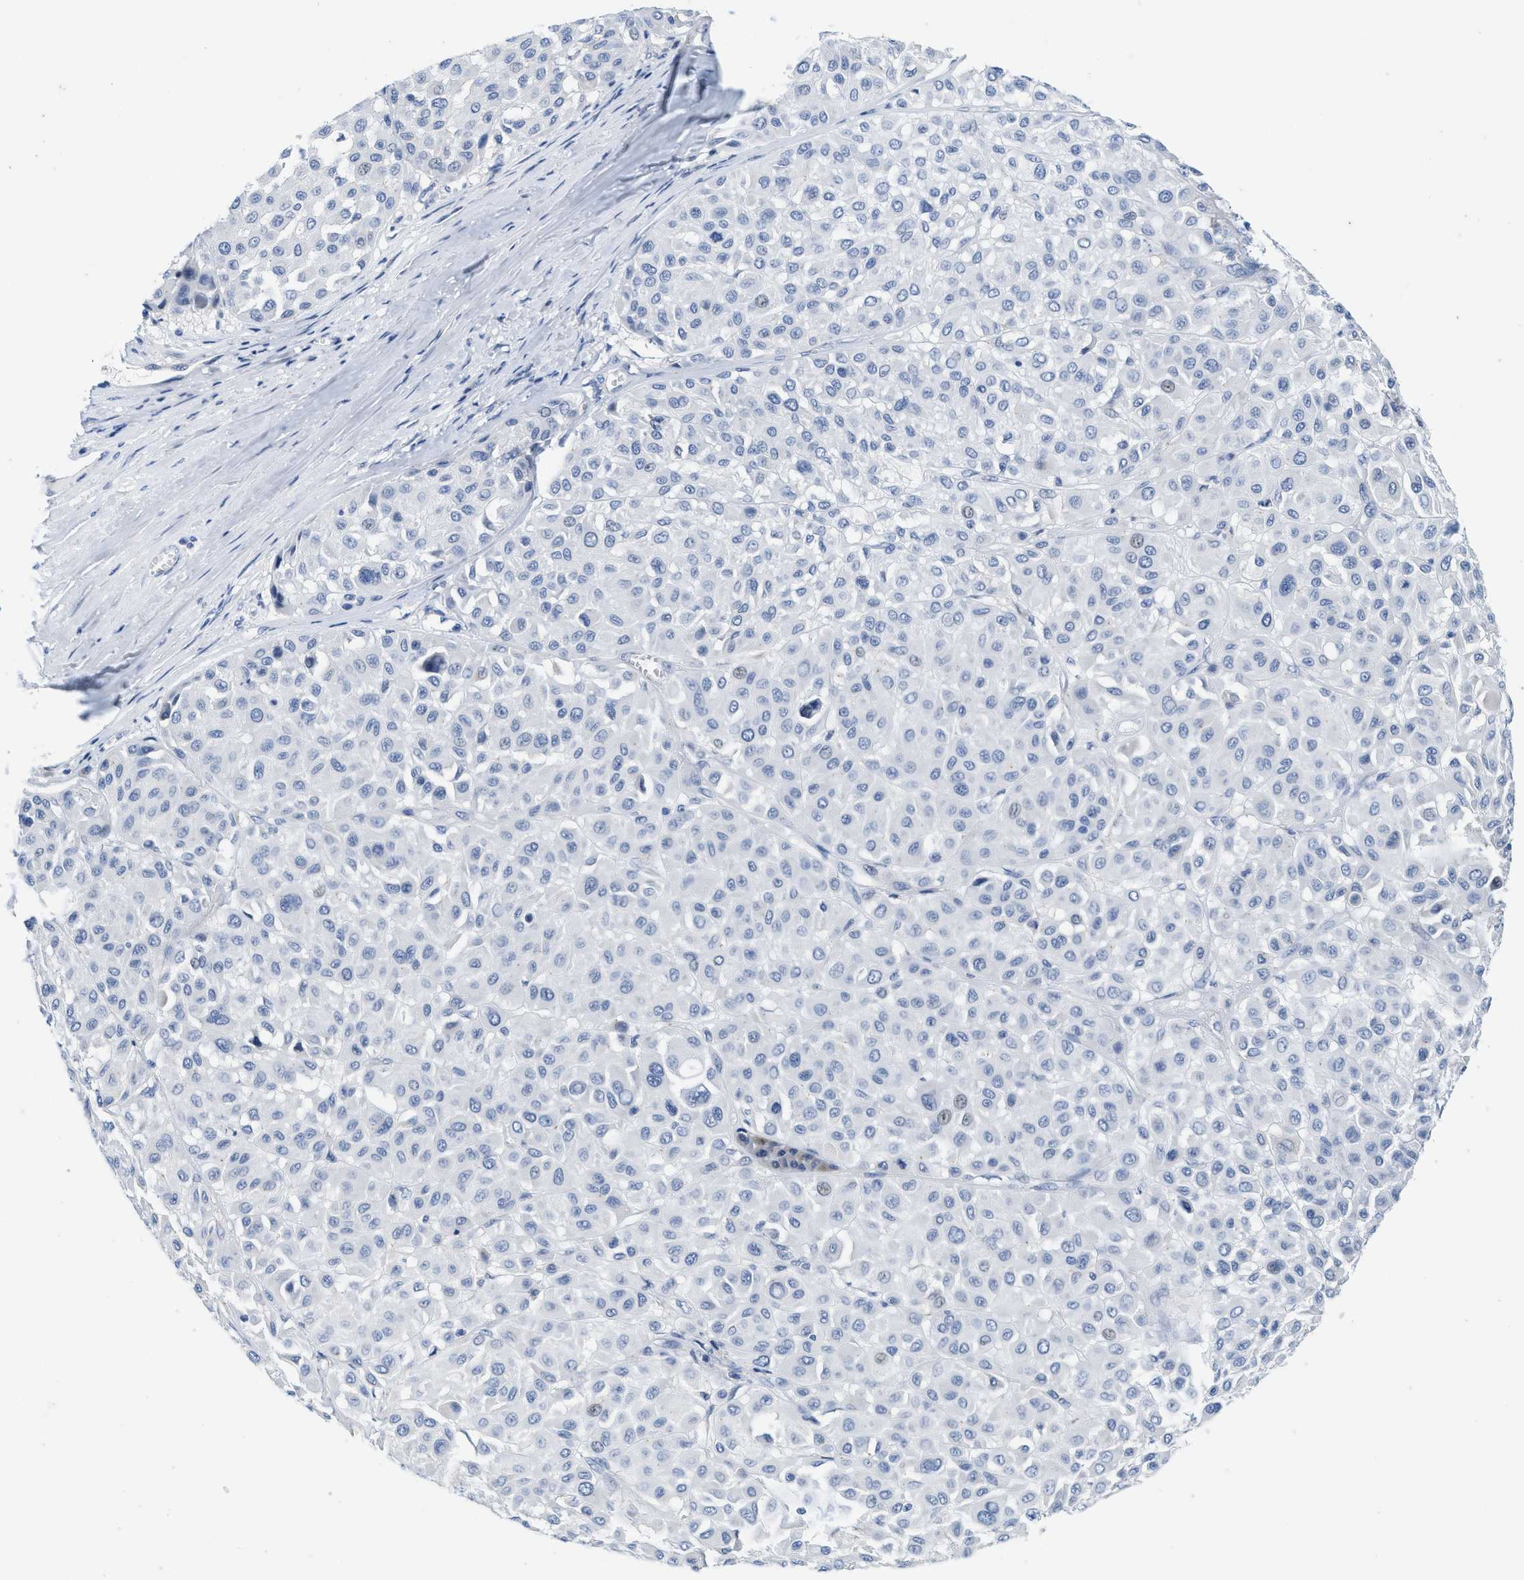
{"staining": {"intensity": "negative", "quantity": "none", "location": "none"}, "tissue": "melanoma", "cell_type": "Tumor cells", "image_type": "cancer", "snomed": [{"axis": "morphology", "description": "Malignant melanoma, Metastatic site"}, {"axis": "topography", "description": "Soft tissue"}], "caption": "Immunohistochemistry (IHC) micrograph of neoplastic tissue: malignant melanoma (metastatic site) stained with DAB (3,3'-diaminobenzidine) reveals no significant protein positivity in tumor cells.", "gene": "ABCB11", "patient": {"sex": "male", "age": 41}}